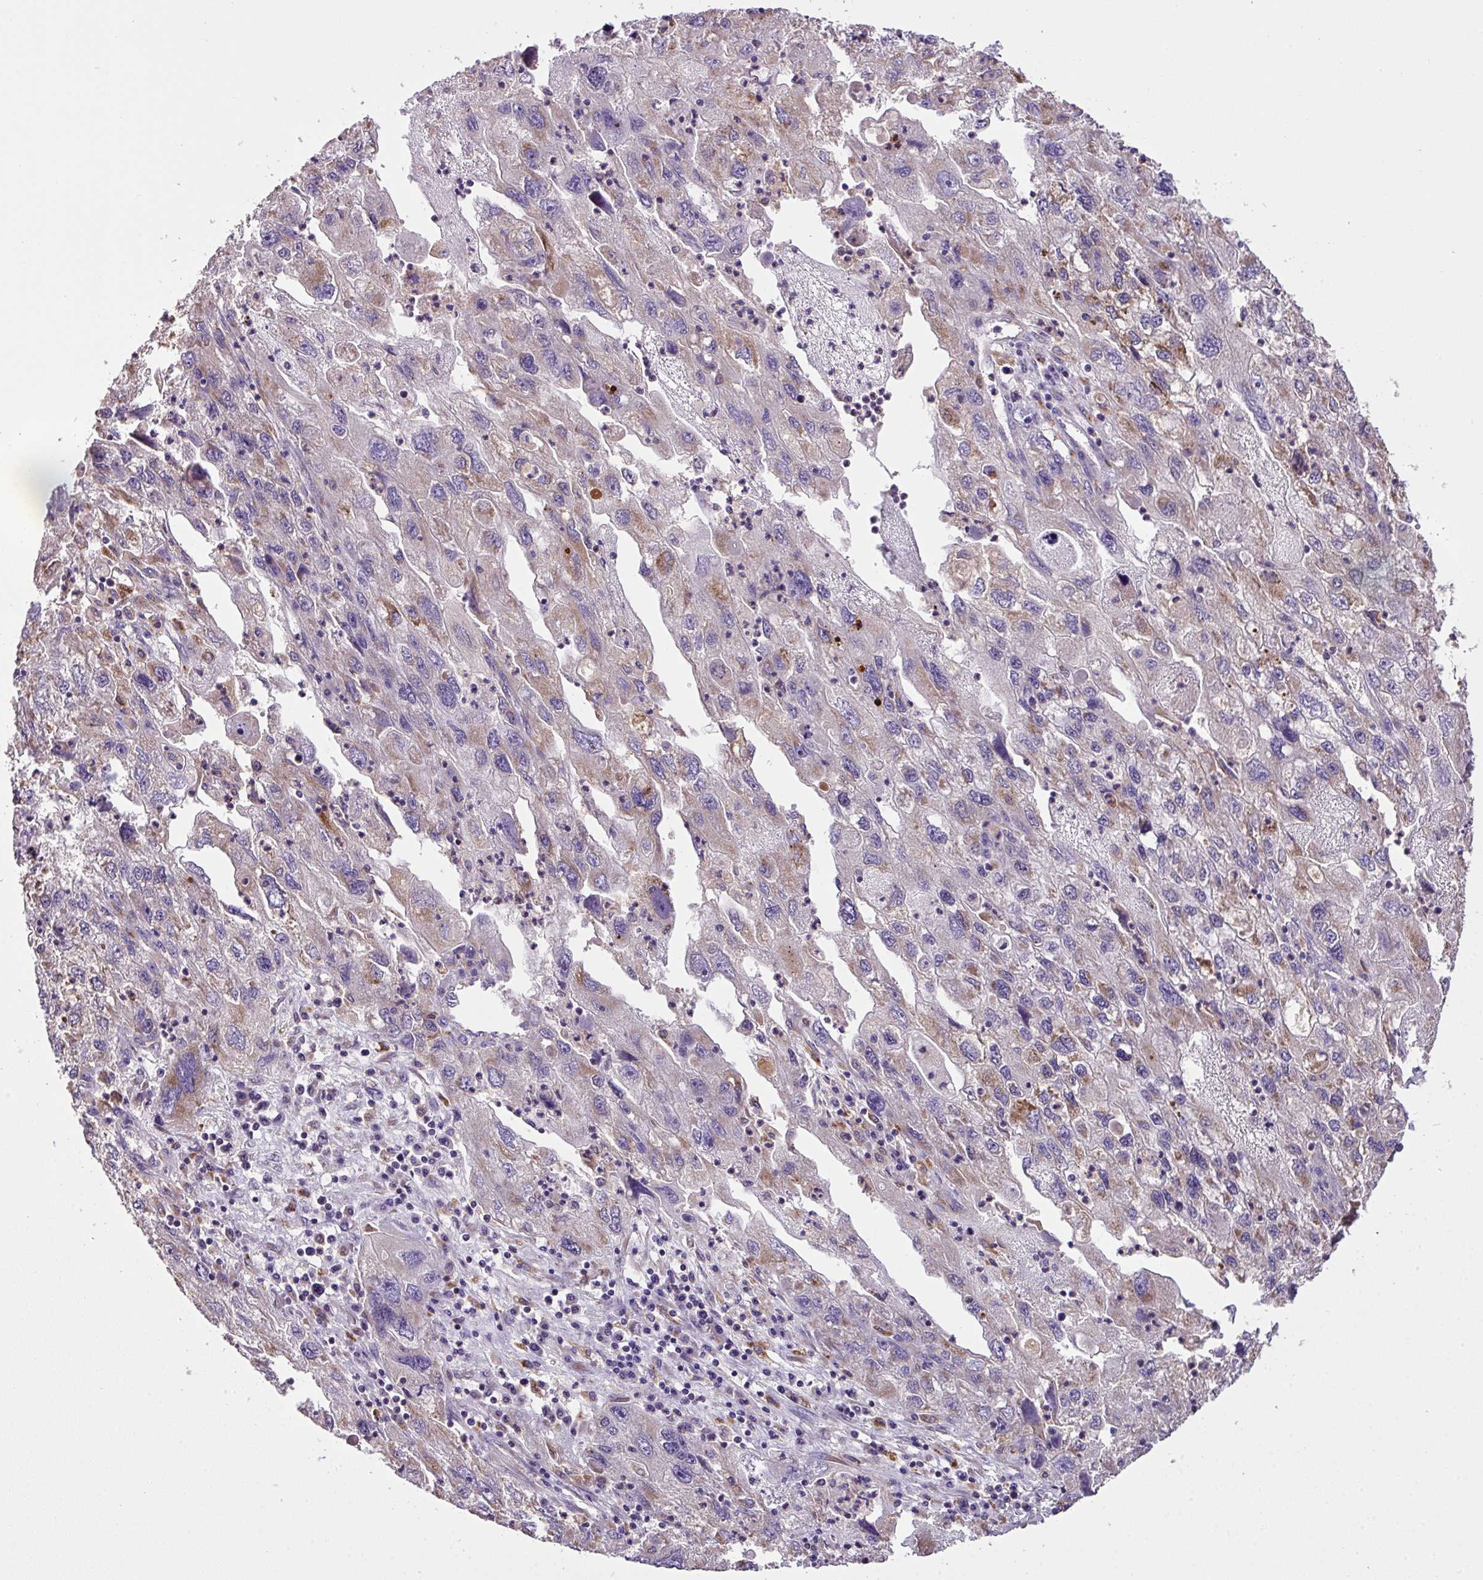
{"staining": {"intensity": "moderate", "quantity": "25%-75%", "location": "cytoplasmic/membranous"}, "tissue": "endometrial cancer", "cell_type": "Tumor cells", "image_type": "cancer", "snomed": [{"axis": "morphology", "description": "Adenocarcinoma, NOS"}, {"axis": "topography", "description": "Endometrium"}], "caption": "The immunohistochemical stain shows moderate cytoplasmic/membranous positivity in tumor cells of adenocarcinoma (endometrial) tissue. The protein of interest is stained brown, and the nuclei are stained in blue (DAB (3,3'-diaminobenzidine) IHC with brightfield microscopy, high magnification).", "gene": "SMCO4", "patient": {"sex": "female", "age": 49}}